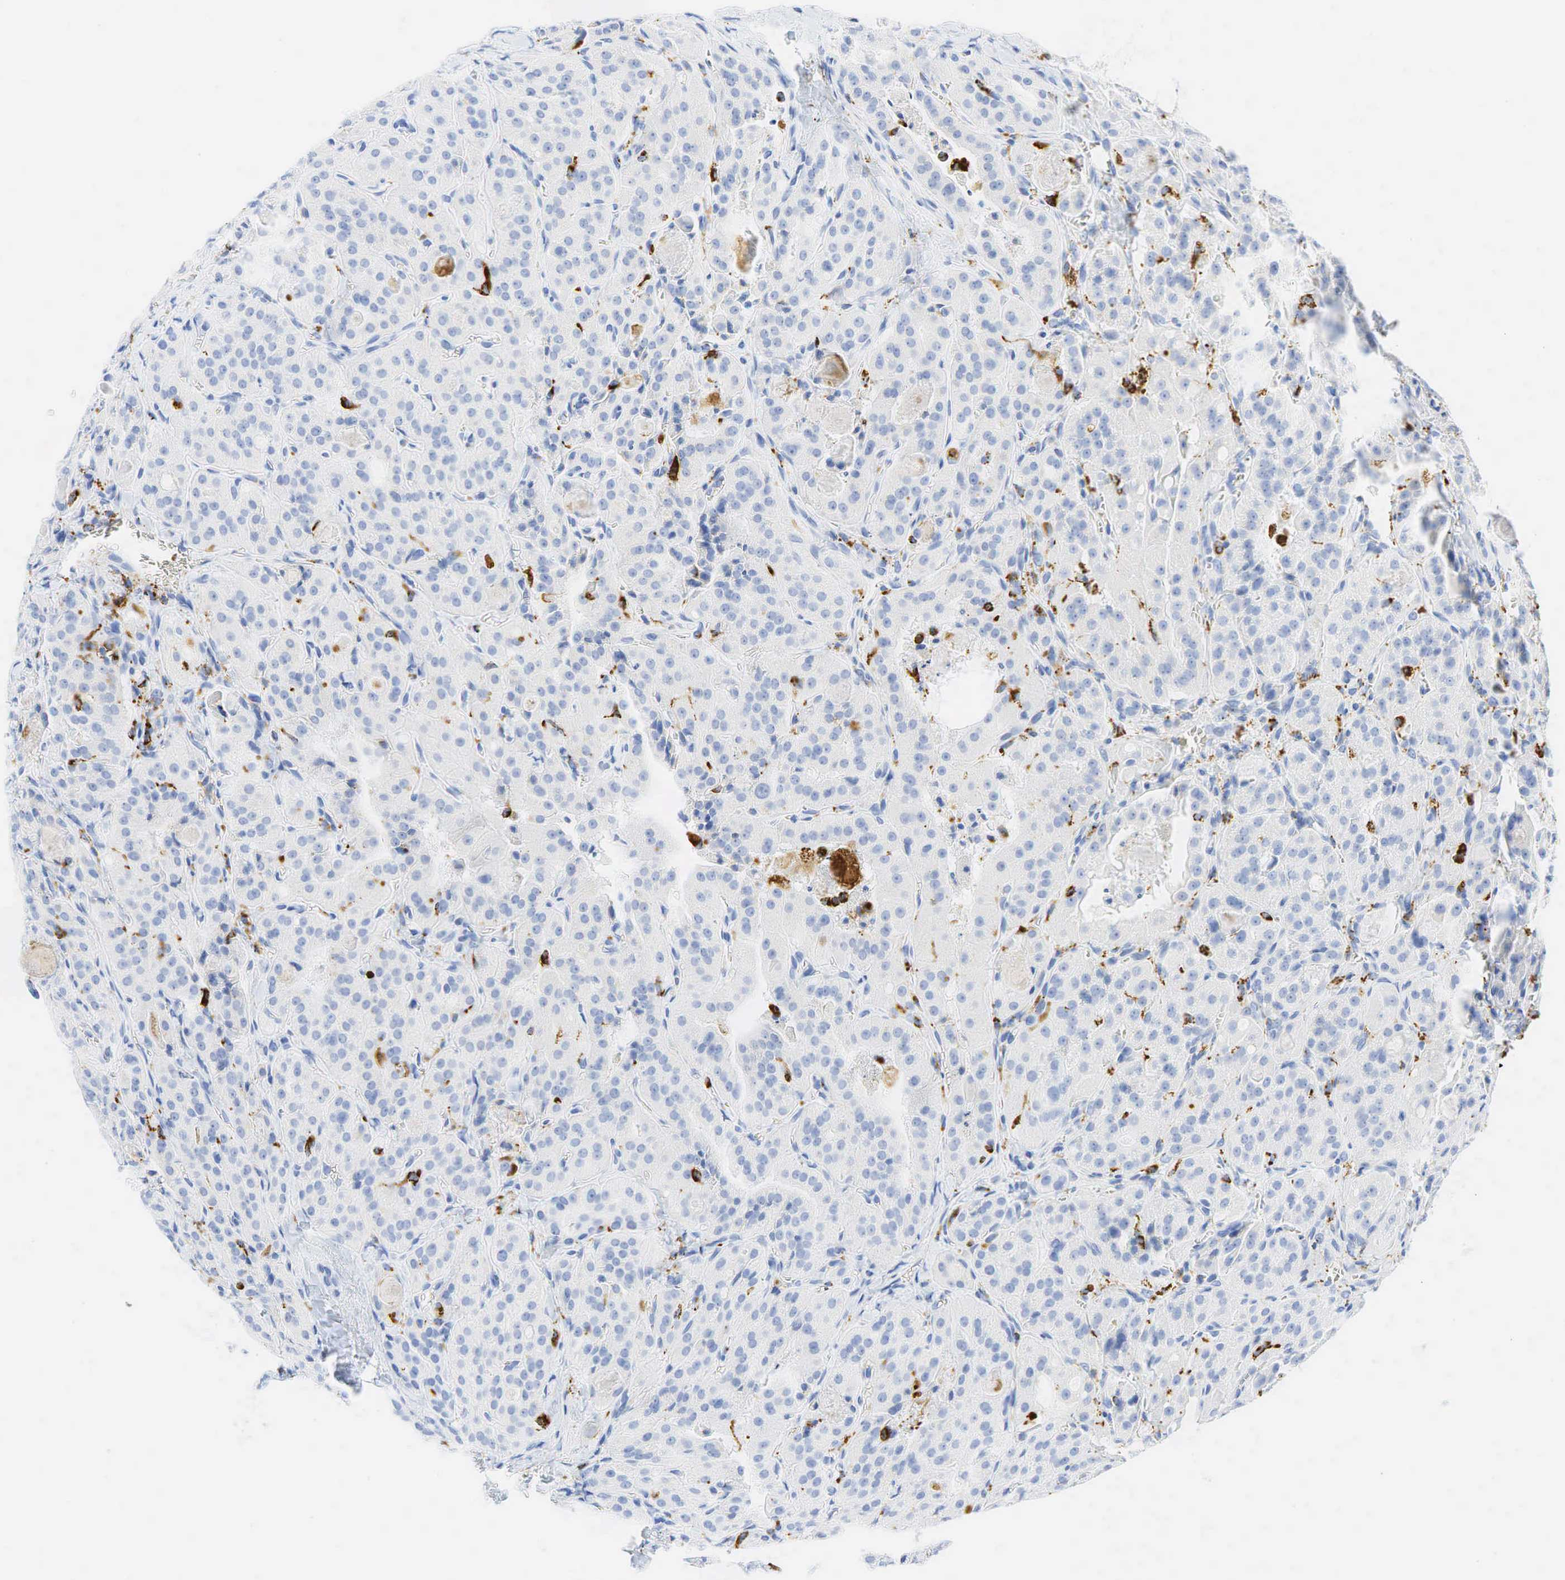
{"staining": {"intensity": "negative", "quantity": "none", "location": "none"}, "tissue": "thyroid cancer", "cell_type": "Tumor cells", "image_type": "cancer", "snomed": [{"axis": "morphology", "description": "Carcinoma, NOS"}, {"axis": "topography", "description": "Thyroid gland"}], "caption": "This is a micrograph of IHC staining of carcinoma (thyroid), which shows no expression in tumor cells.", "gene": "CD68", "patient": {"sex": "male", "age": 76}}